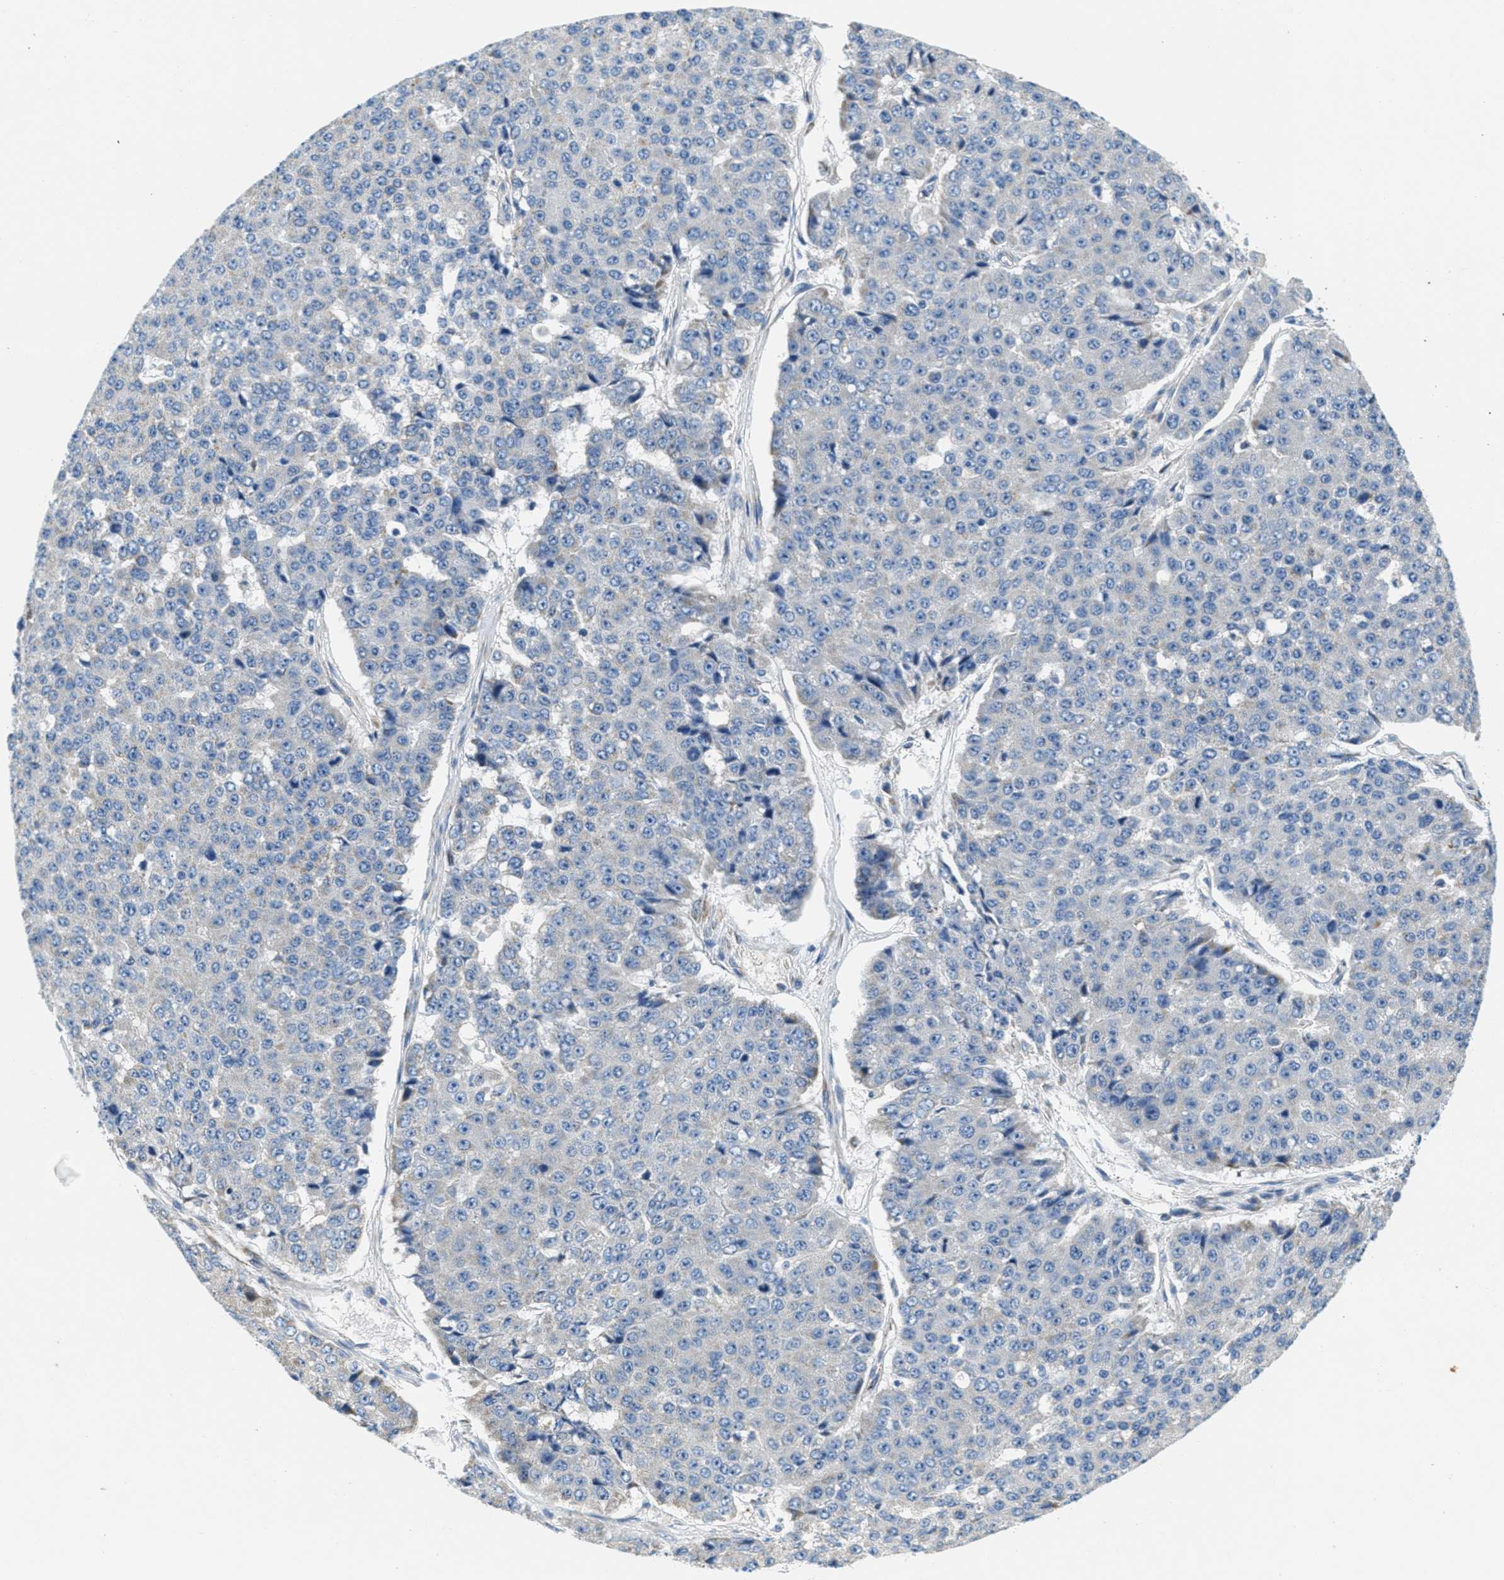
{"staining": {"intensity": "negative", "quantity": "none", "location": "none"}, "tissue": "pancreatic cancer", "cell_type": "Tumor cells", "image_type": "cancer", "snomed": [{"axis": "morphology", "description": "Adenocarcinoma, NOS"}, {"axis": "topography", "description": "Pancreas"}], "caption": "Tumor cells are negative for brown protein staining in pancreatic cancer (adenocarcinoma).", "gene": "CA4", "patient": {"sex": "male", "age": 50}}